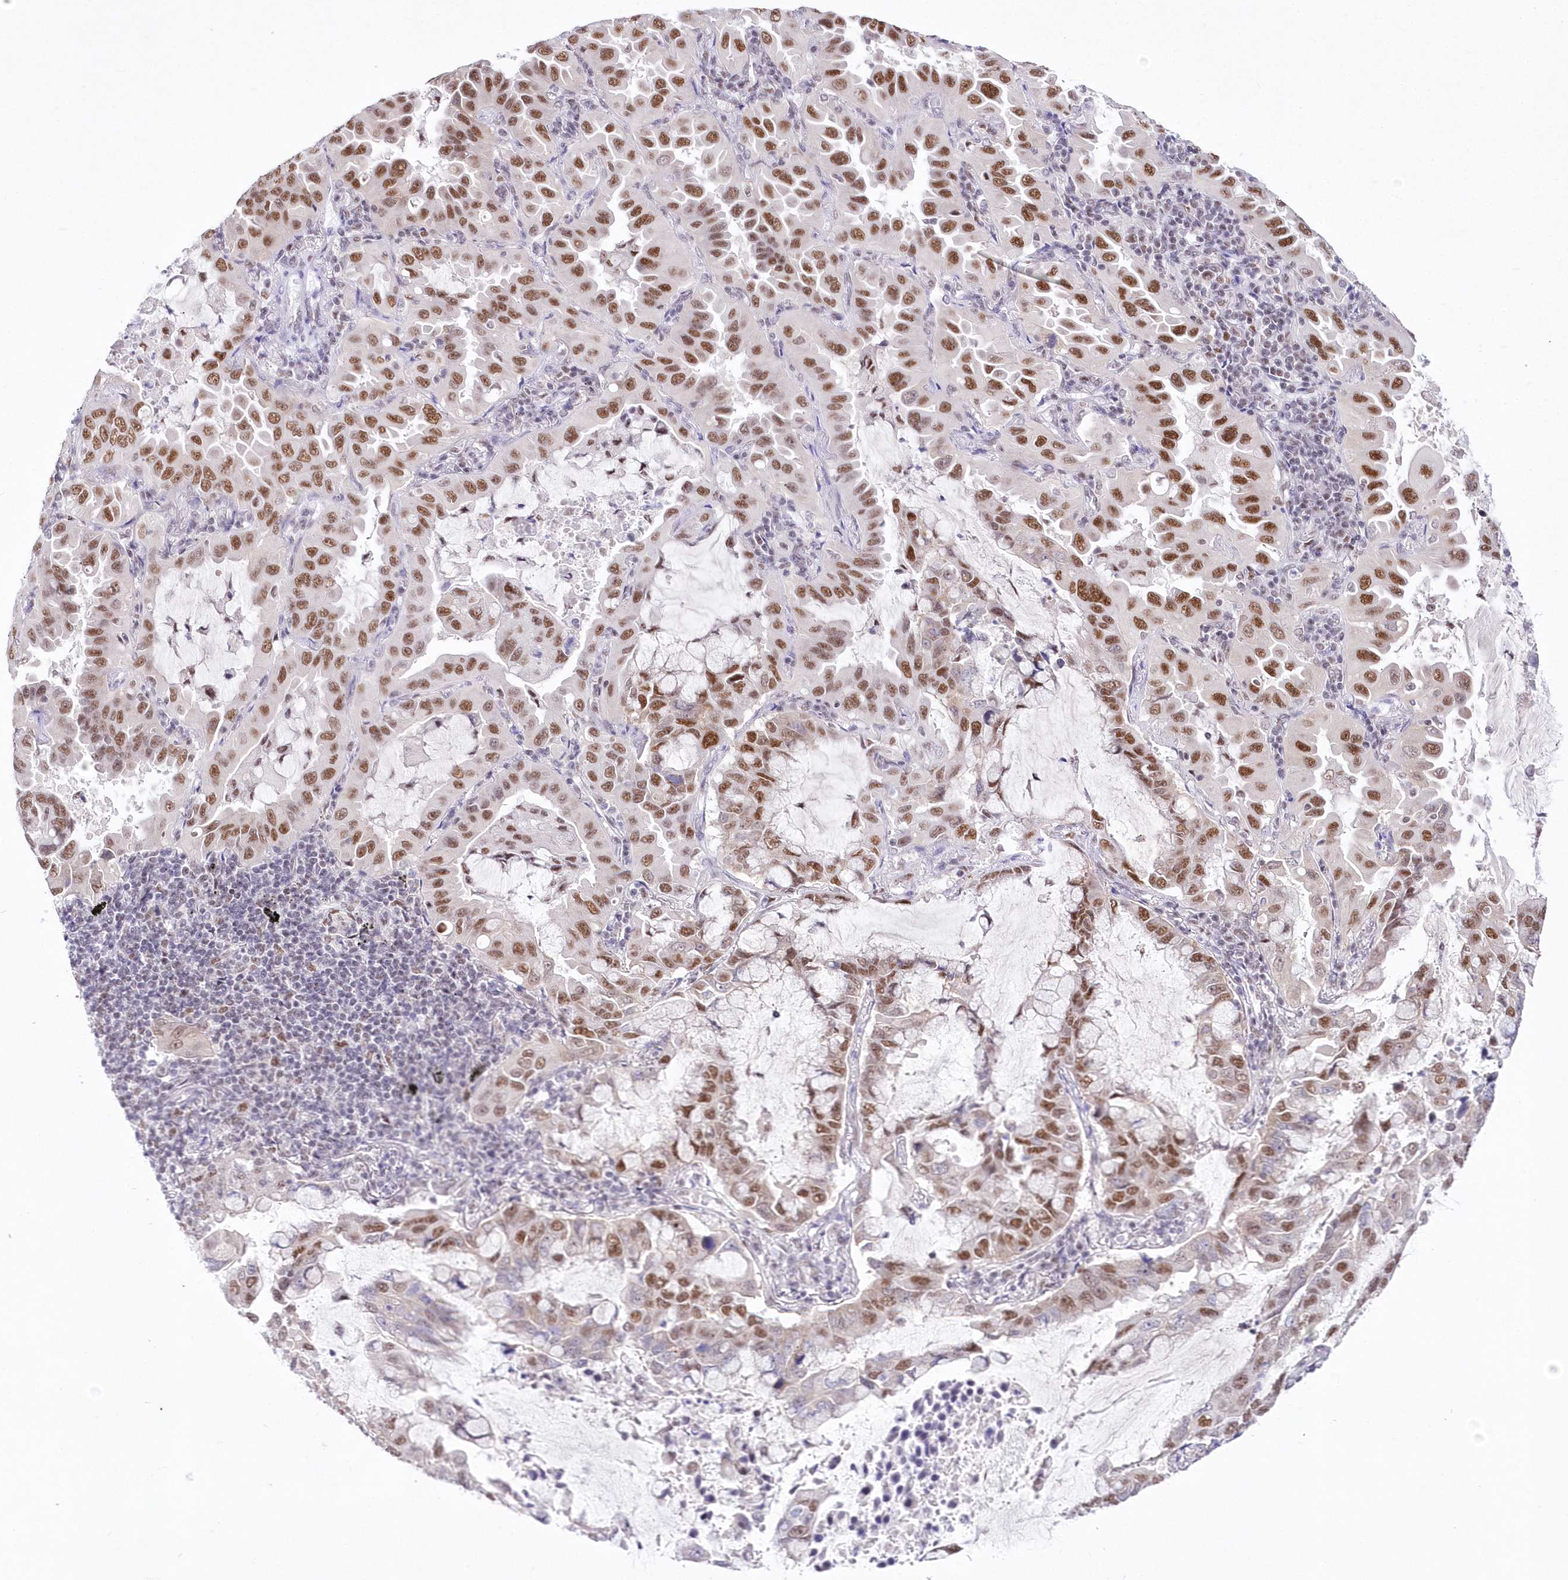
{"staining": {"intensity": "moderate", "quantity": "25%-75%", "location": "nuclear"}, "tissue": "lung cancer", "cell_type": "Tumor cells", "image_type": "cancer", "snomed": [{"axis": "morphology", "description": "Adenocarcinoma, NOS"}, {"axis": "topography", "description": "Lung"}], "caption": "Lung cancer (adenocarcinoma) stained for a protein (brown) exhibits moderate nuclear positive staining in about 25%-75% of tumor cells.", "gene": "NSUN2", "patient": {"sex": "male", "age": 64}}